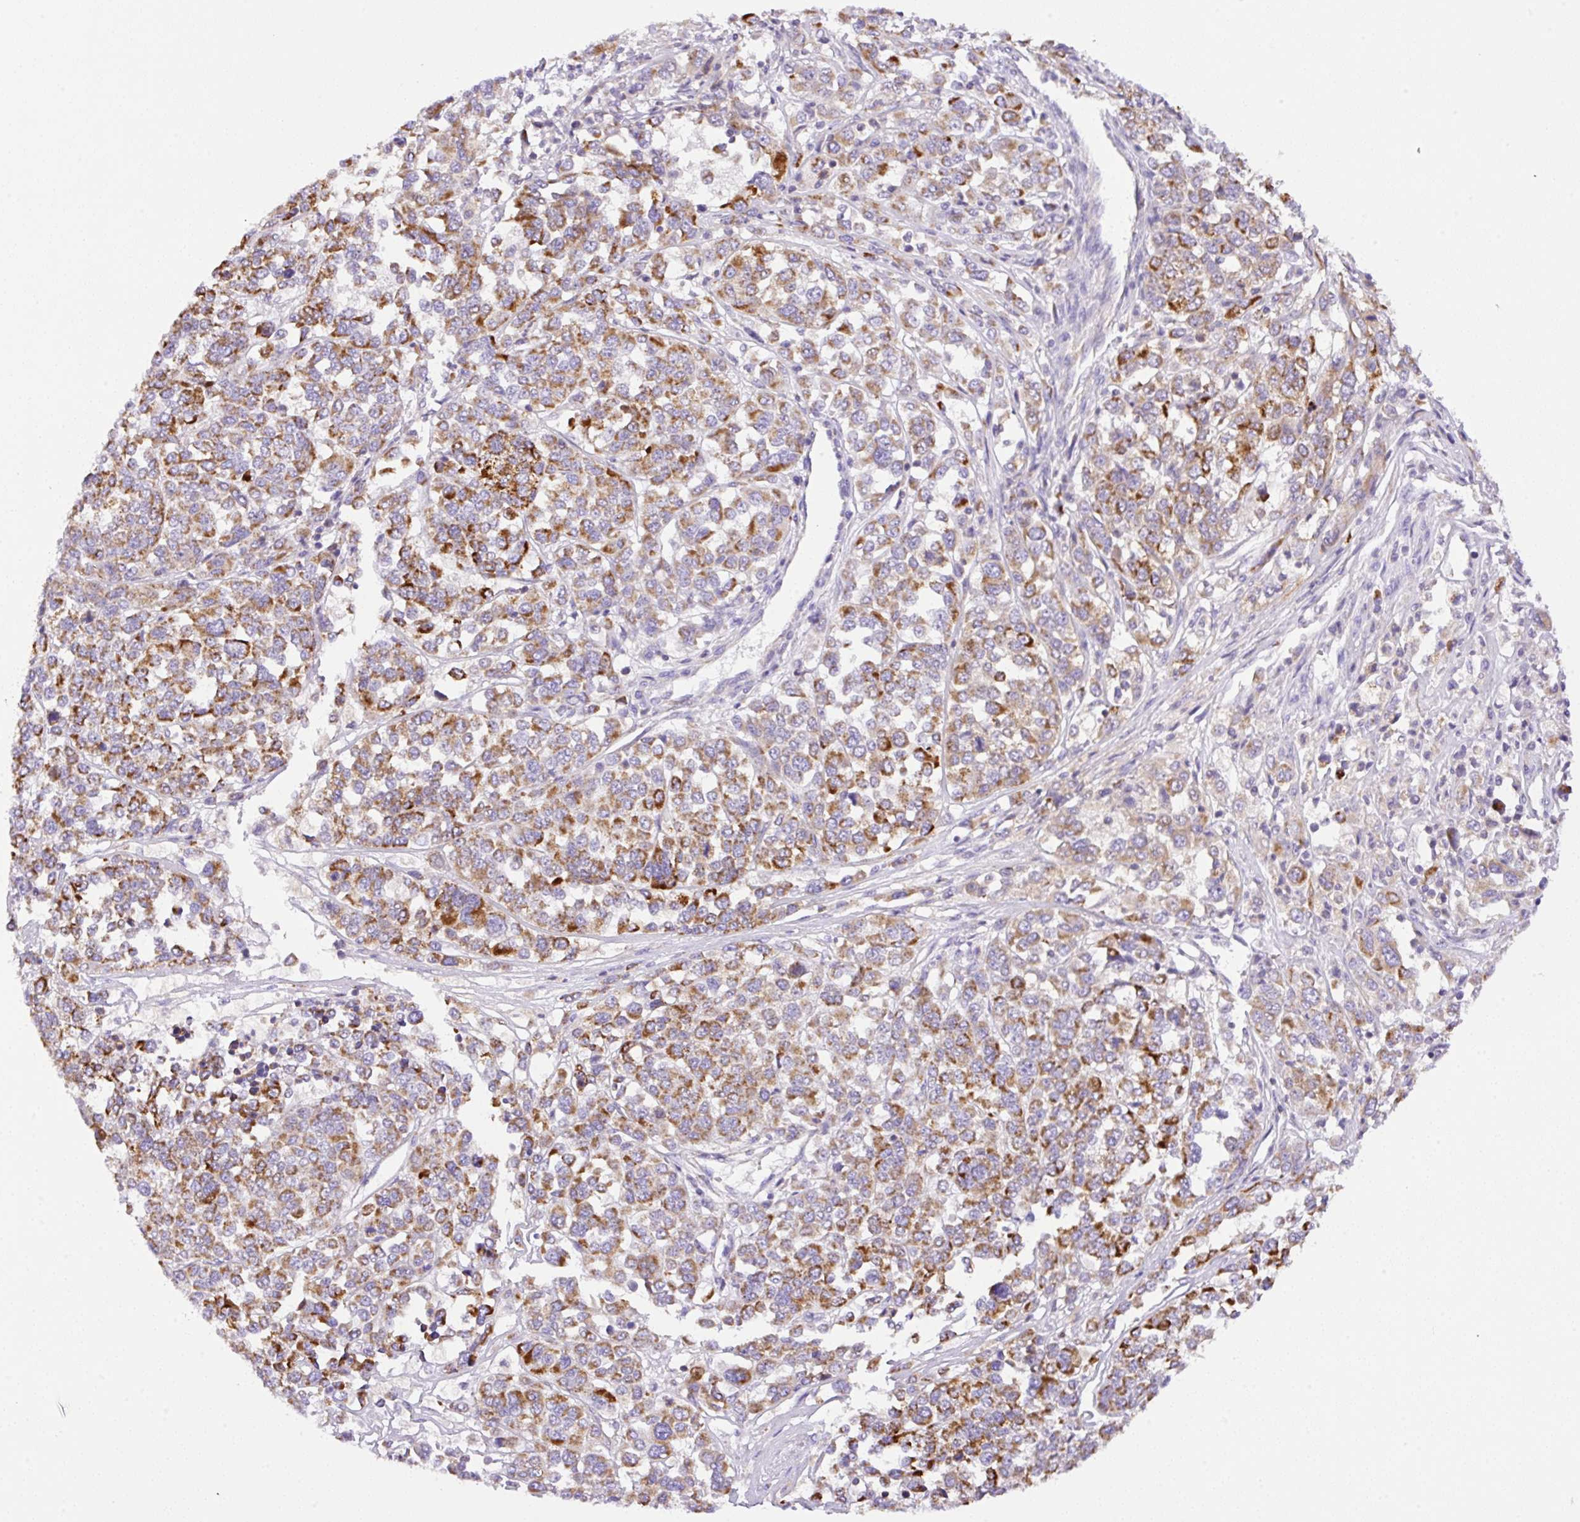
{"staining": {"intensity": "moderate", "quantity": "25%-75%", "location": "cytoplasmic/membranous"}, "tissue": "melanoma", "cell_type": "Tumor cells", "image_type": "cancer", "snomed": [{"axis": "morphology", "description": "Malignant melanoma, Metastatic site"}, {"axis": "topography", "description": "Lymph node"}], "caption": "Immunohistochemistry (IHC) of human malignant melanoma (metastatic site) demonstrates medium levels of moderate cytoplasmic/membranous staining in approximately 25%-75% of tumor cells.", "gene": "NF1", "patient": {"sex": "male", "age": 44}}